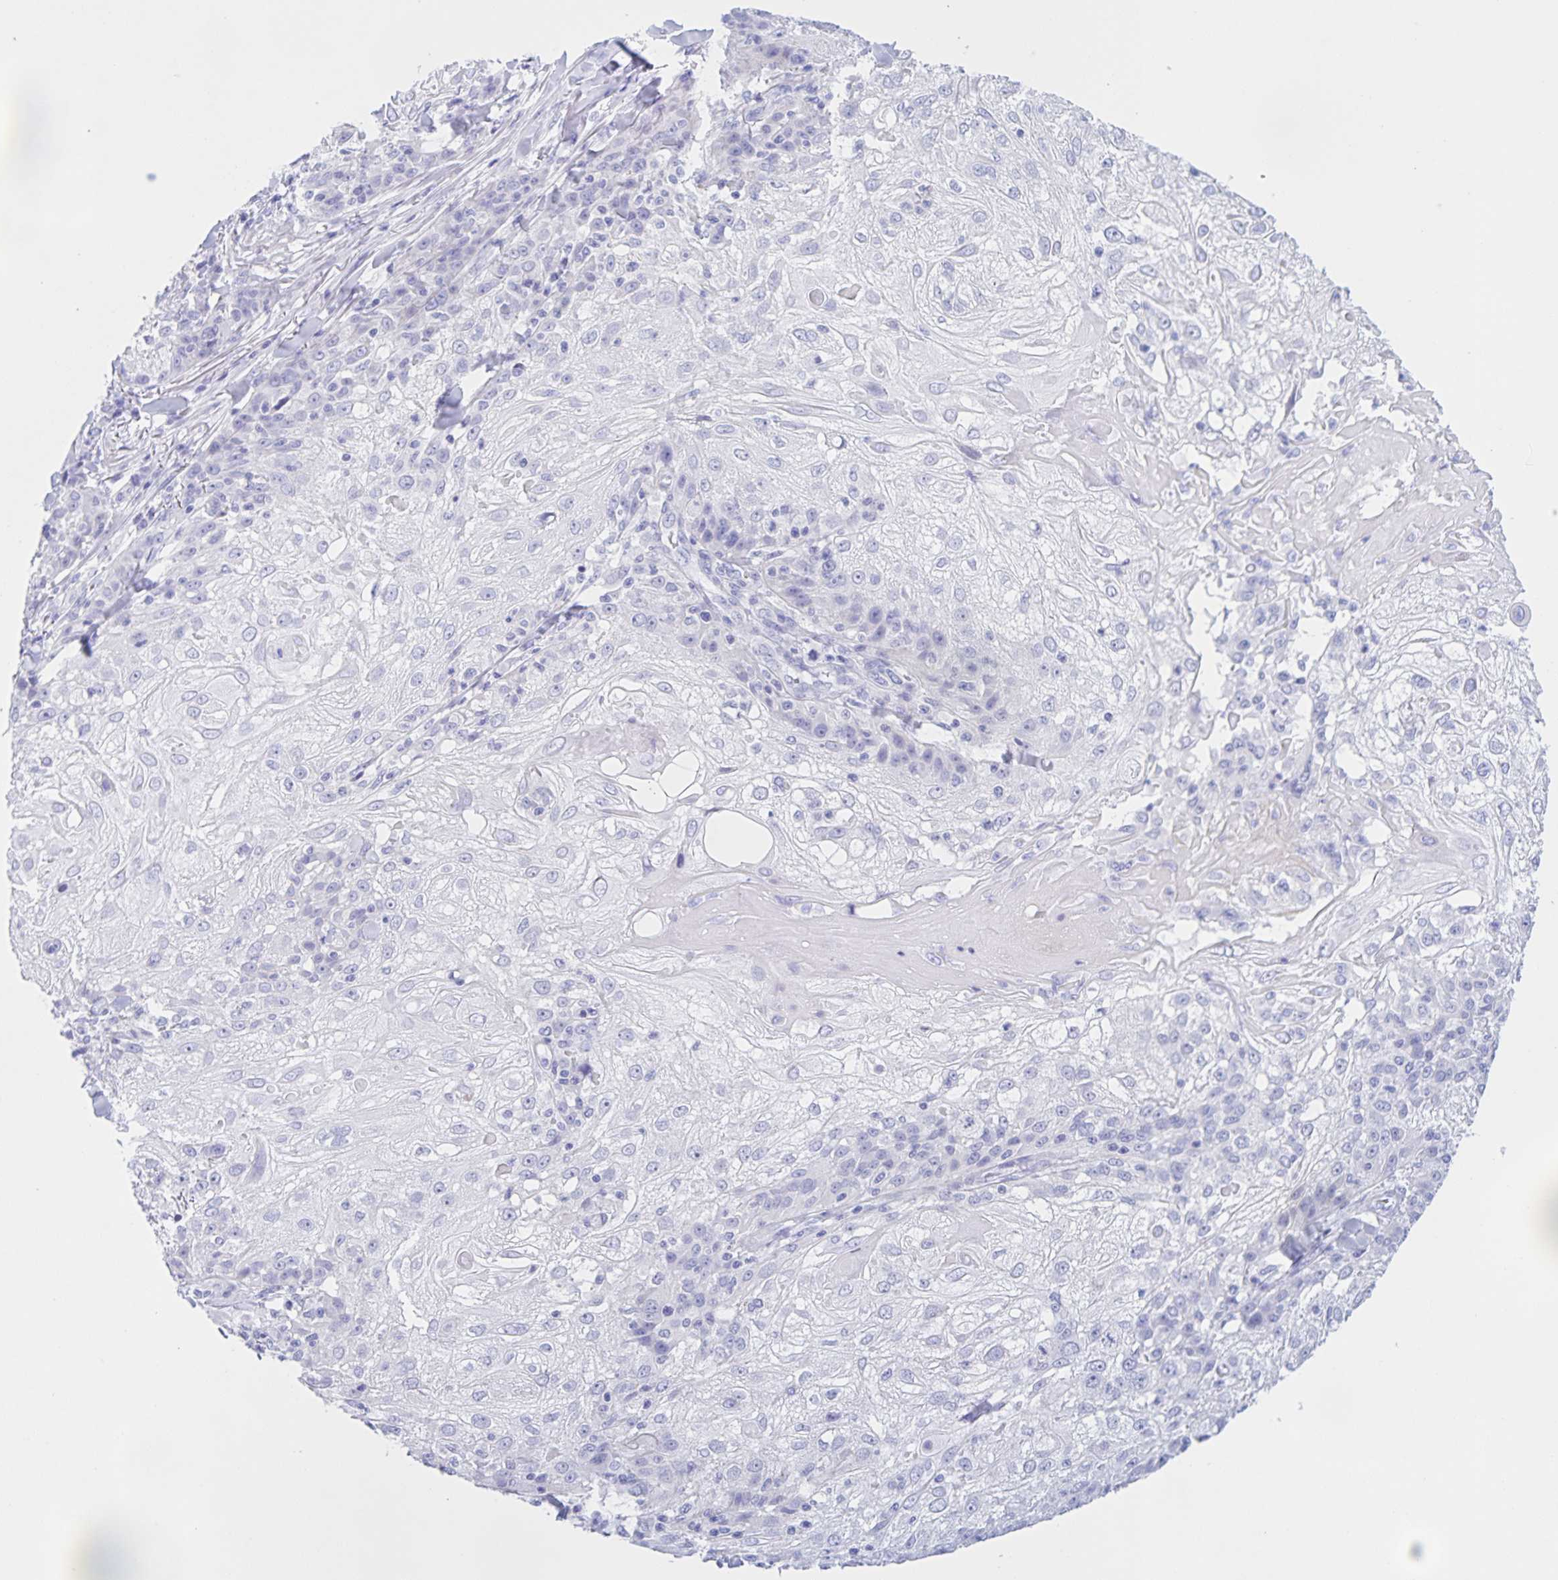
{"staining": {"intensity": "negative", "quantity": "none", "location": "none"}, "tissue": "skin cancer", "cell_type": "Tumor cells", "image_type": "cancer", "snomed": [{"axis": "morphology", "description": "Normal tissue, NOS"}, {"axis": "morphology", "description": "Squamous cell carcinoma, NOS"}, {"axis": "topography", "description": "Skin"}], "caption": "Human skin squamous cell carcinoma stained for a protein using immunohistochemistry shows no positivity in tumor cells.", "gene": "CATSPER4", "patient": {"sex": "female", "age": 83}}